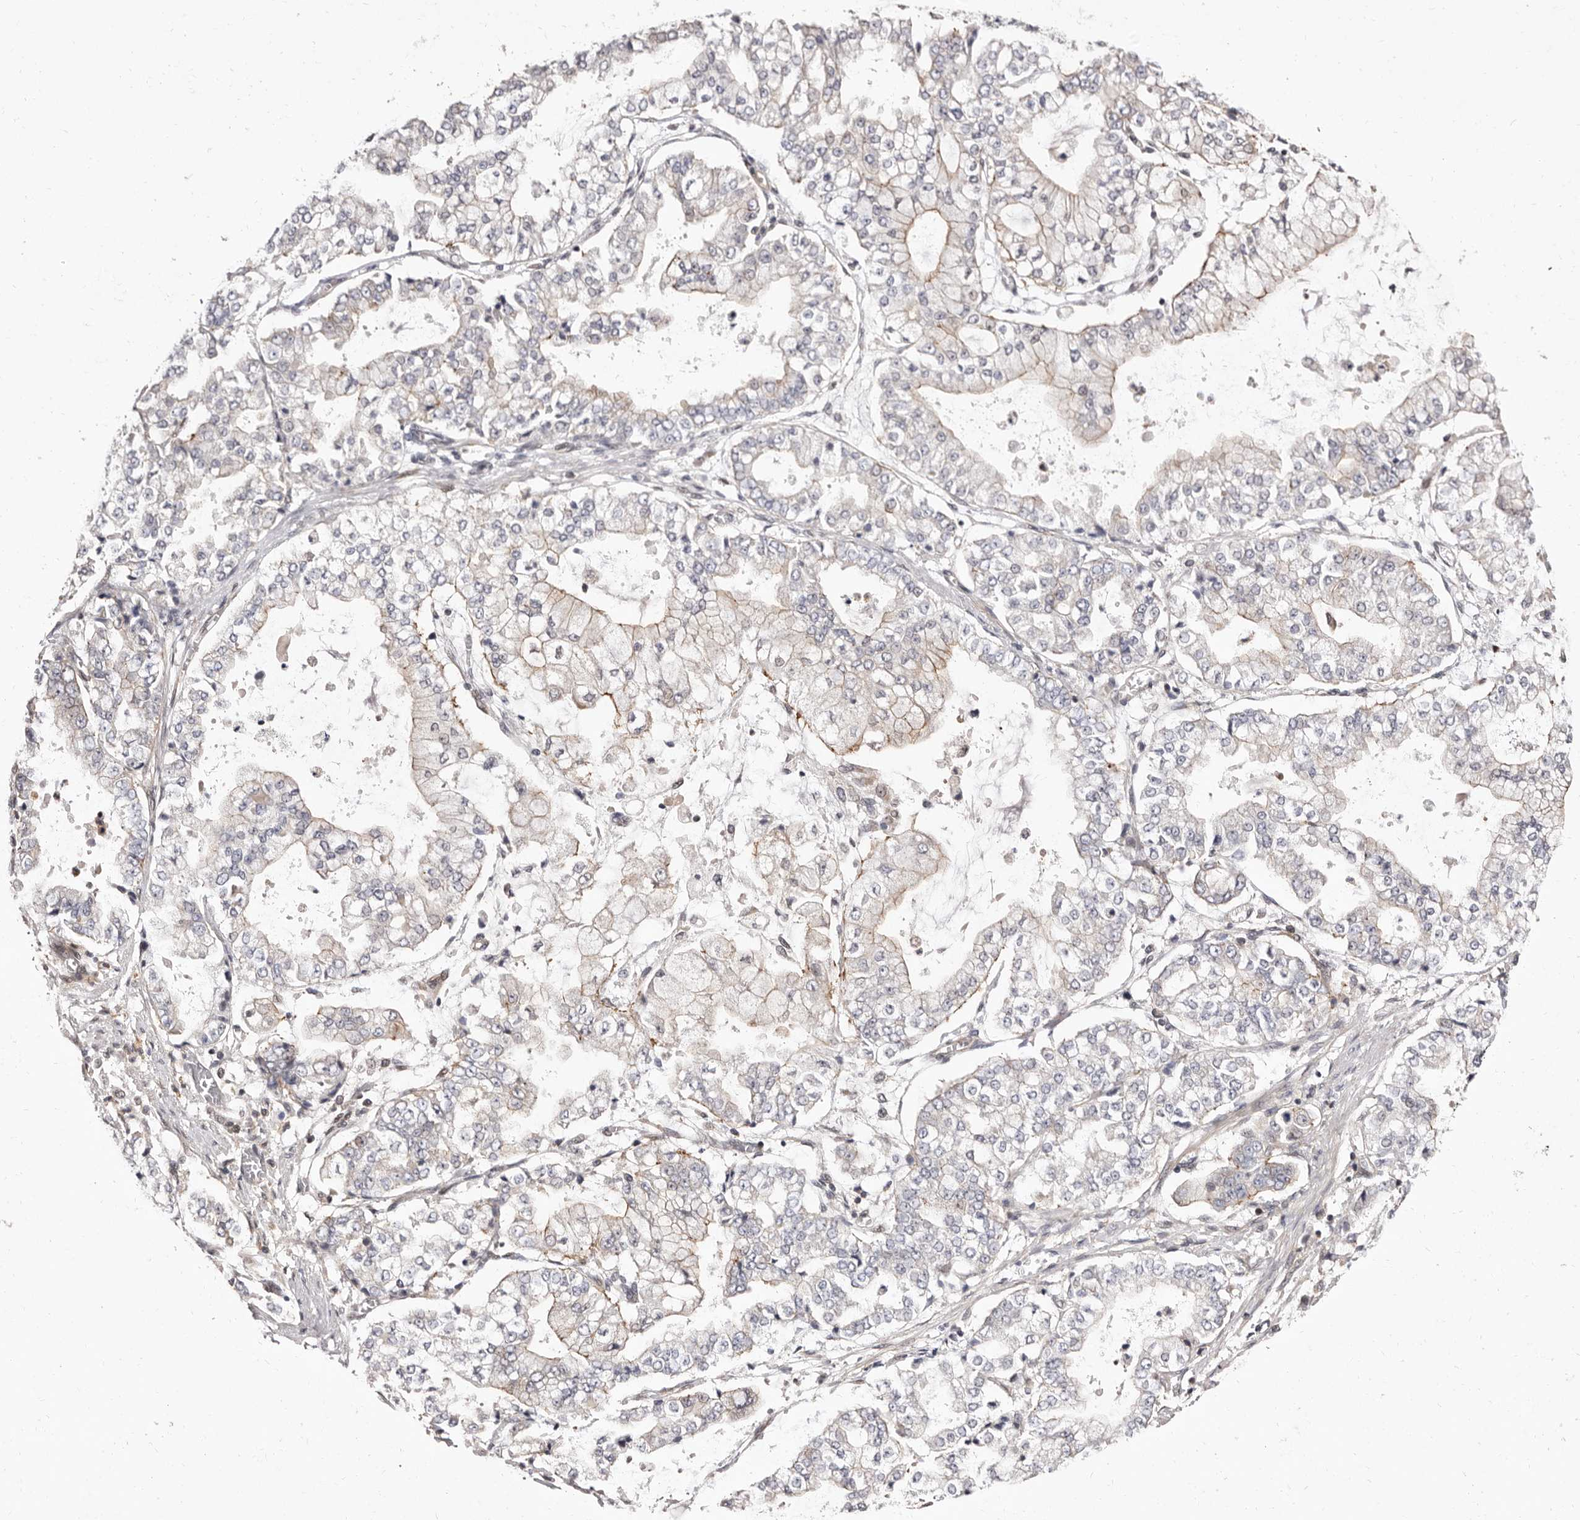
{"staining": {"intensity": "weak", "quantity": "25%-75%", "location": "cytoplasmic/membranous"}, "tissue": "stomach cancer", "cell_type": "Tumor cells", "image_type": "cancer", "snomed": [{"axis": "morphology", "description": "Adenocarcinoma, NOS"}, {"axis": "topography", "description": "Stomach"}], "caption": "Brown immunohistochemical staining in human stomach cancer shows weak cytoplasmic/membranous expression in about 25%-75% of tumor cells.", "gene": "GLRX3", "patient": {"sex": "male", "age": 76}}